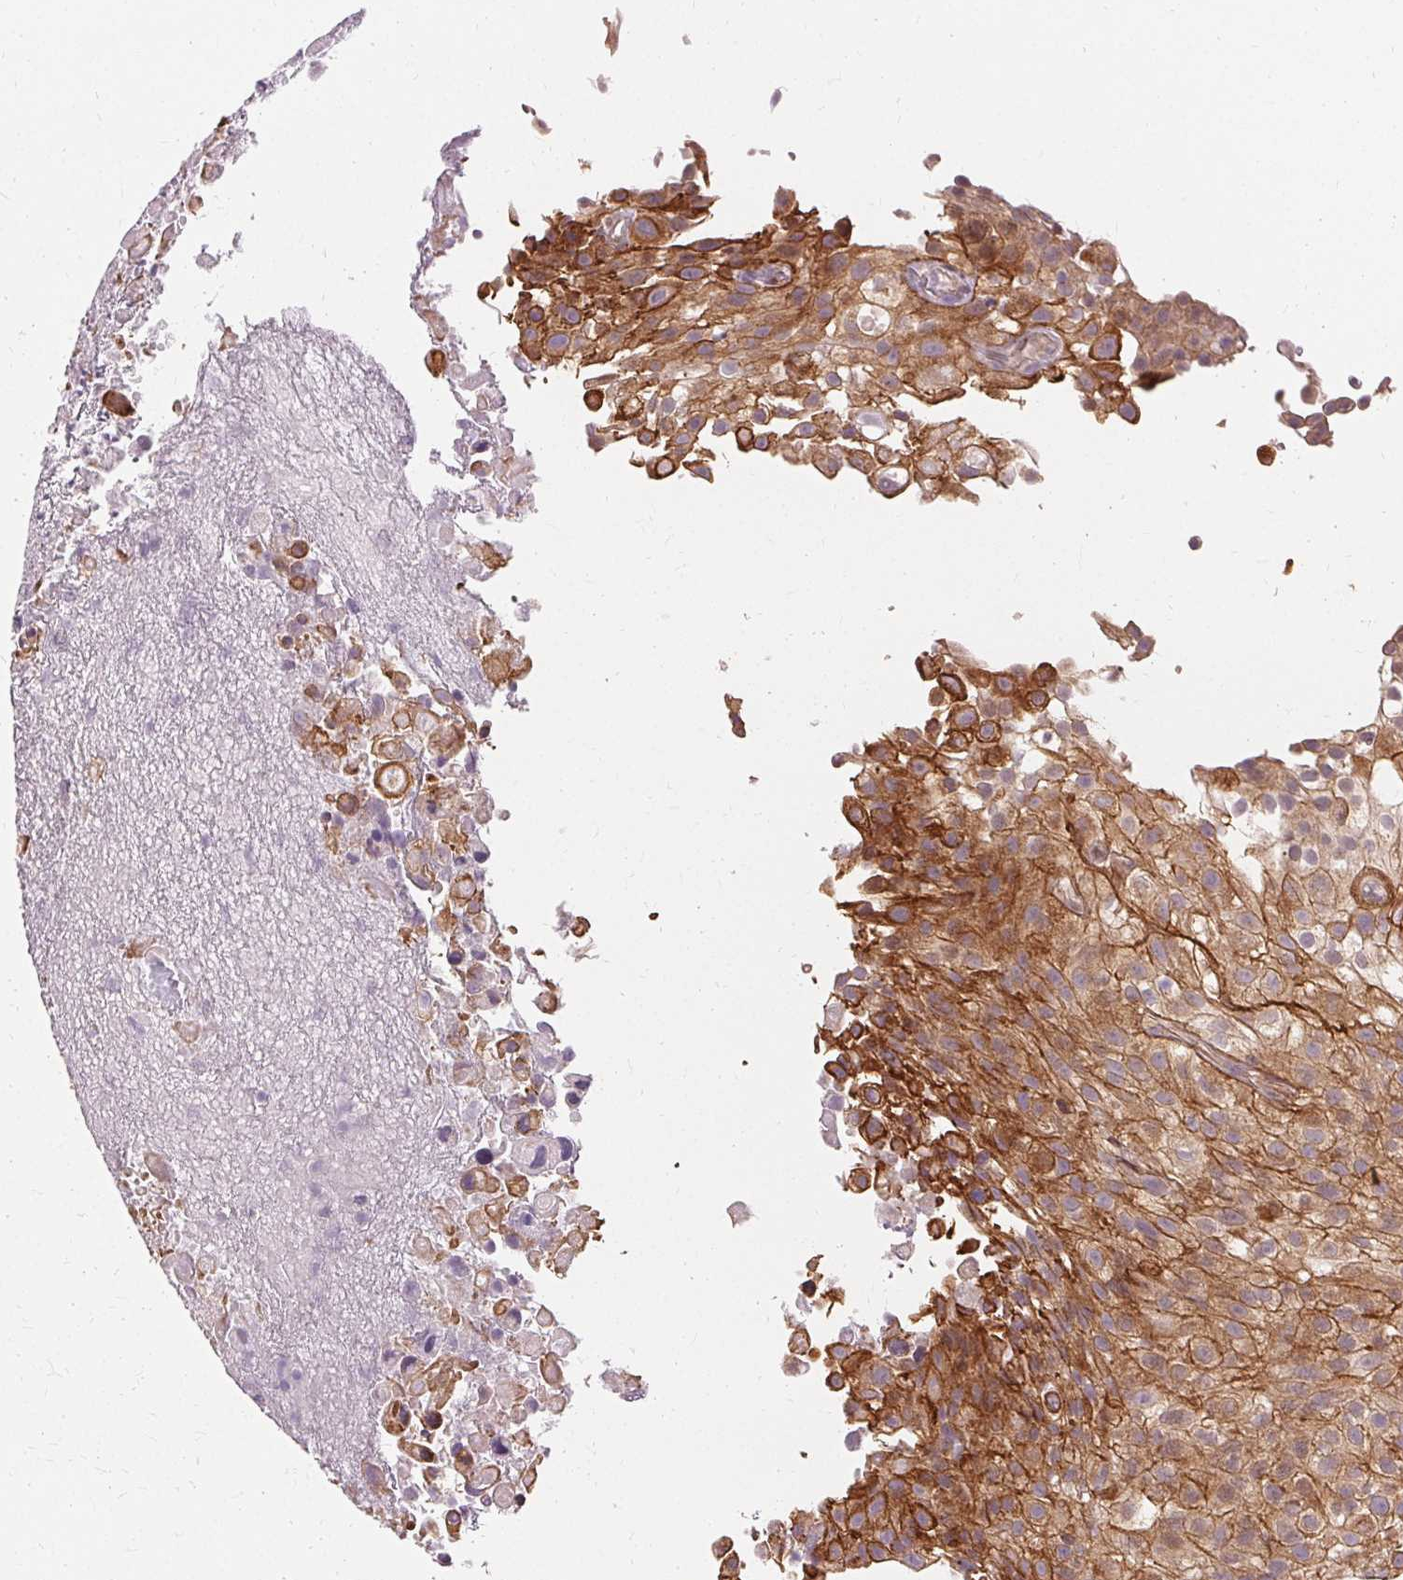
{"staining": {"intensity": "moderate", "quantity": ">75%", "location": "cytoplasmic/membranous"}, "tissue": "urothelial cancer", "cell_type": "Tumor cells", "image_type": "cancer", "snomed": [{"axis": "morphology", "description": "Urothelial carcinoma, High grade"}, {"axis": "topography", "description": "Urinary bladder"}], "caption": "Human high-grade urothelial carcinoma stained with a brown dye shows moderate cytoplasmic/membranous positive positivity in approximately >75% of tumor cells.", "gene": "USP8", "patient": {"sex": "male", "age": 56}}